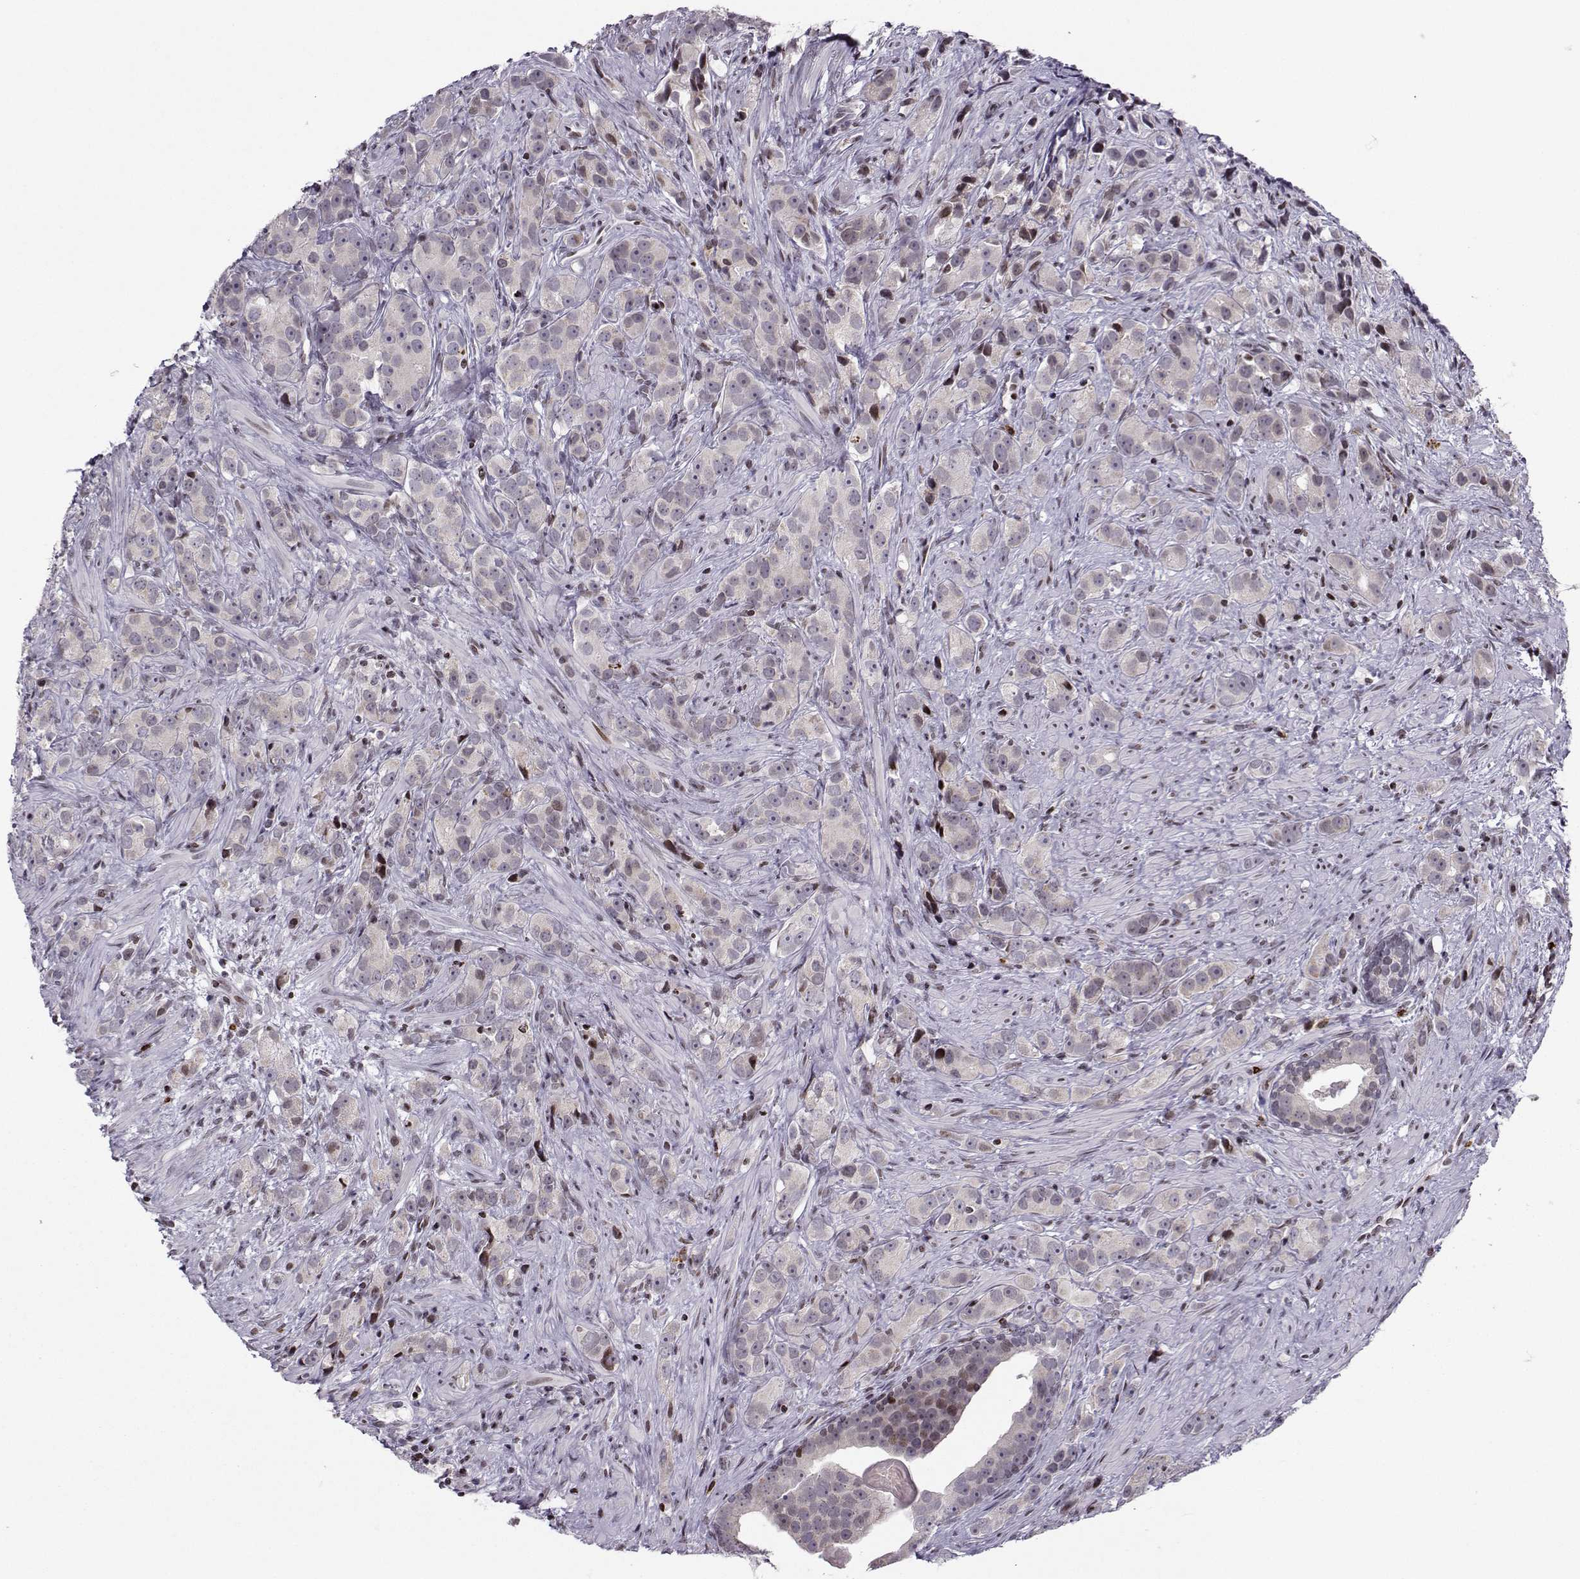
{"staining": {"intensity": "negative", "quantity": "none", "location": "none"}, "tissue": "prostate cancer", "cell_type": "Tumor cells", "image_type": "cancer", "snomed": [{"axis": "morphology", "description": "Adenocarcinoma, High grade"}, {"axis": "topography", "description": "Prostate"}], "caption": "Immunohistochemistry of human prostate cancer shows no positivity in tumor cells.", "gene": "ZNF19", "patient": {"sex": "male", "age": 90}}